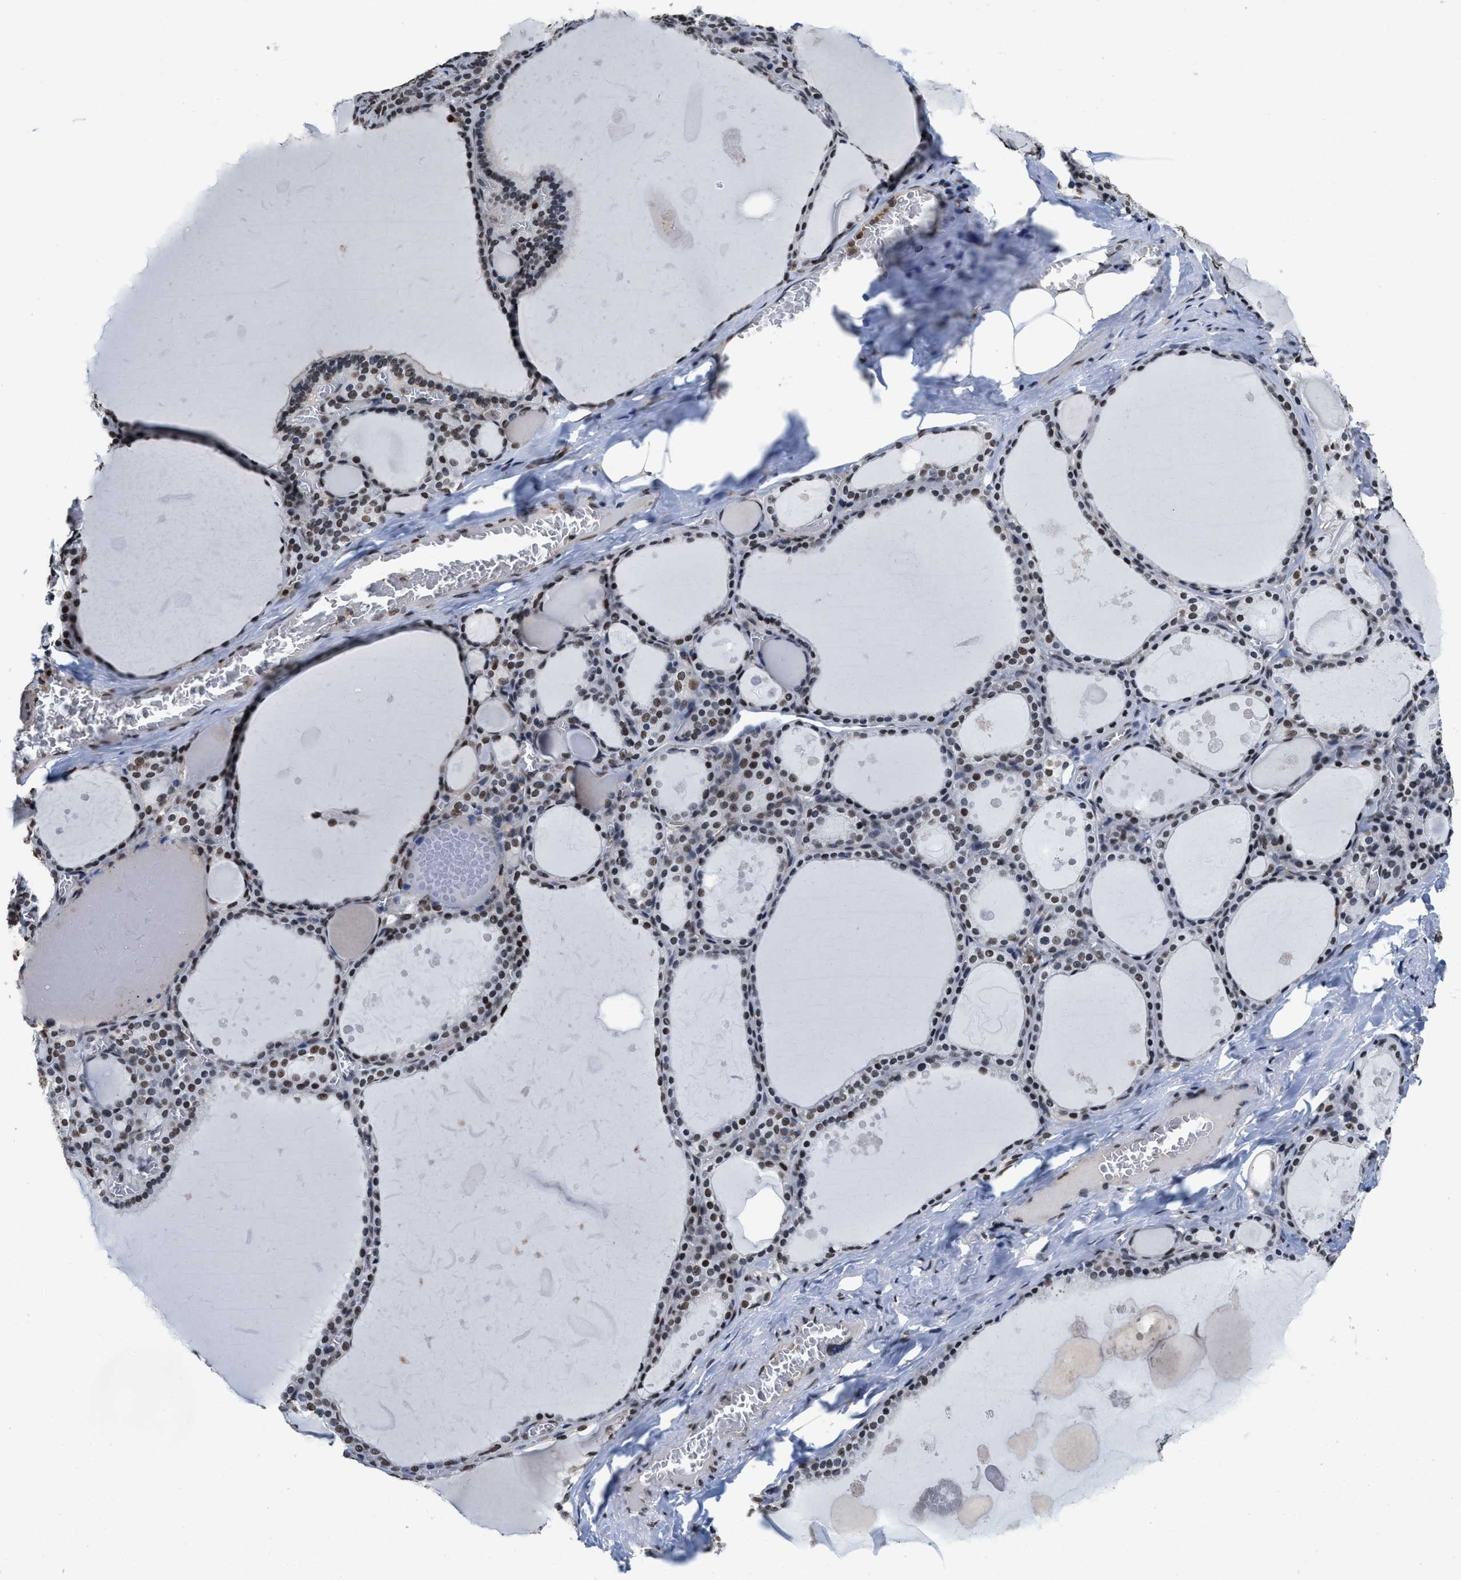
{"staining": {"intensity": "moderate", "quantity": "25%-75%", "location": "nuclear"}, "tissue": "thyroid gland", "cell_type": "Glandular cells", "image_type": "normal", "snomed": [{"axis": "morphology", "description": "Normal tissue, NOS"}, {"axis": "topography", "description": "Thyroid gland"}], "caption": "High-power microscopy captured an IHC histopathology image of benign thyroid gland, revealing moderate nuclear expression in about 25%-75% of glandular cells. The staining is performed using DAB brown chromogen to label protein expression. The nuclei are counter-stained blue using hematoxylin.", "gene": "SUPT16H", "patient": {"sex": "male", "age": 56}}